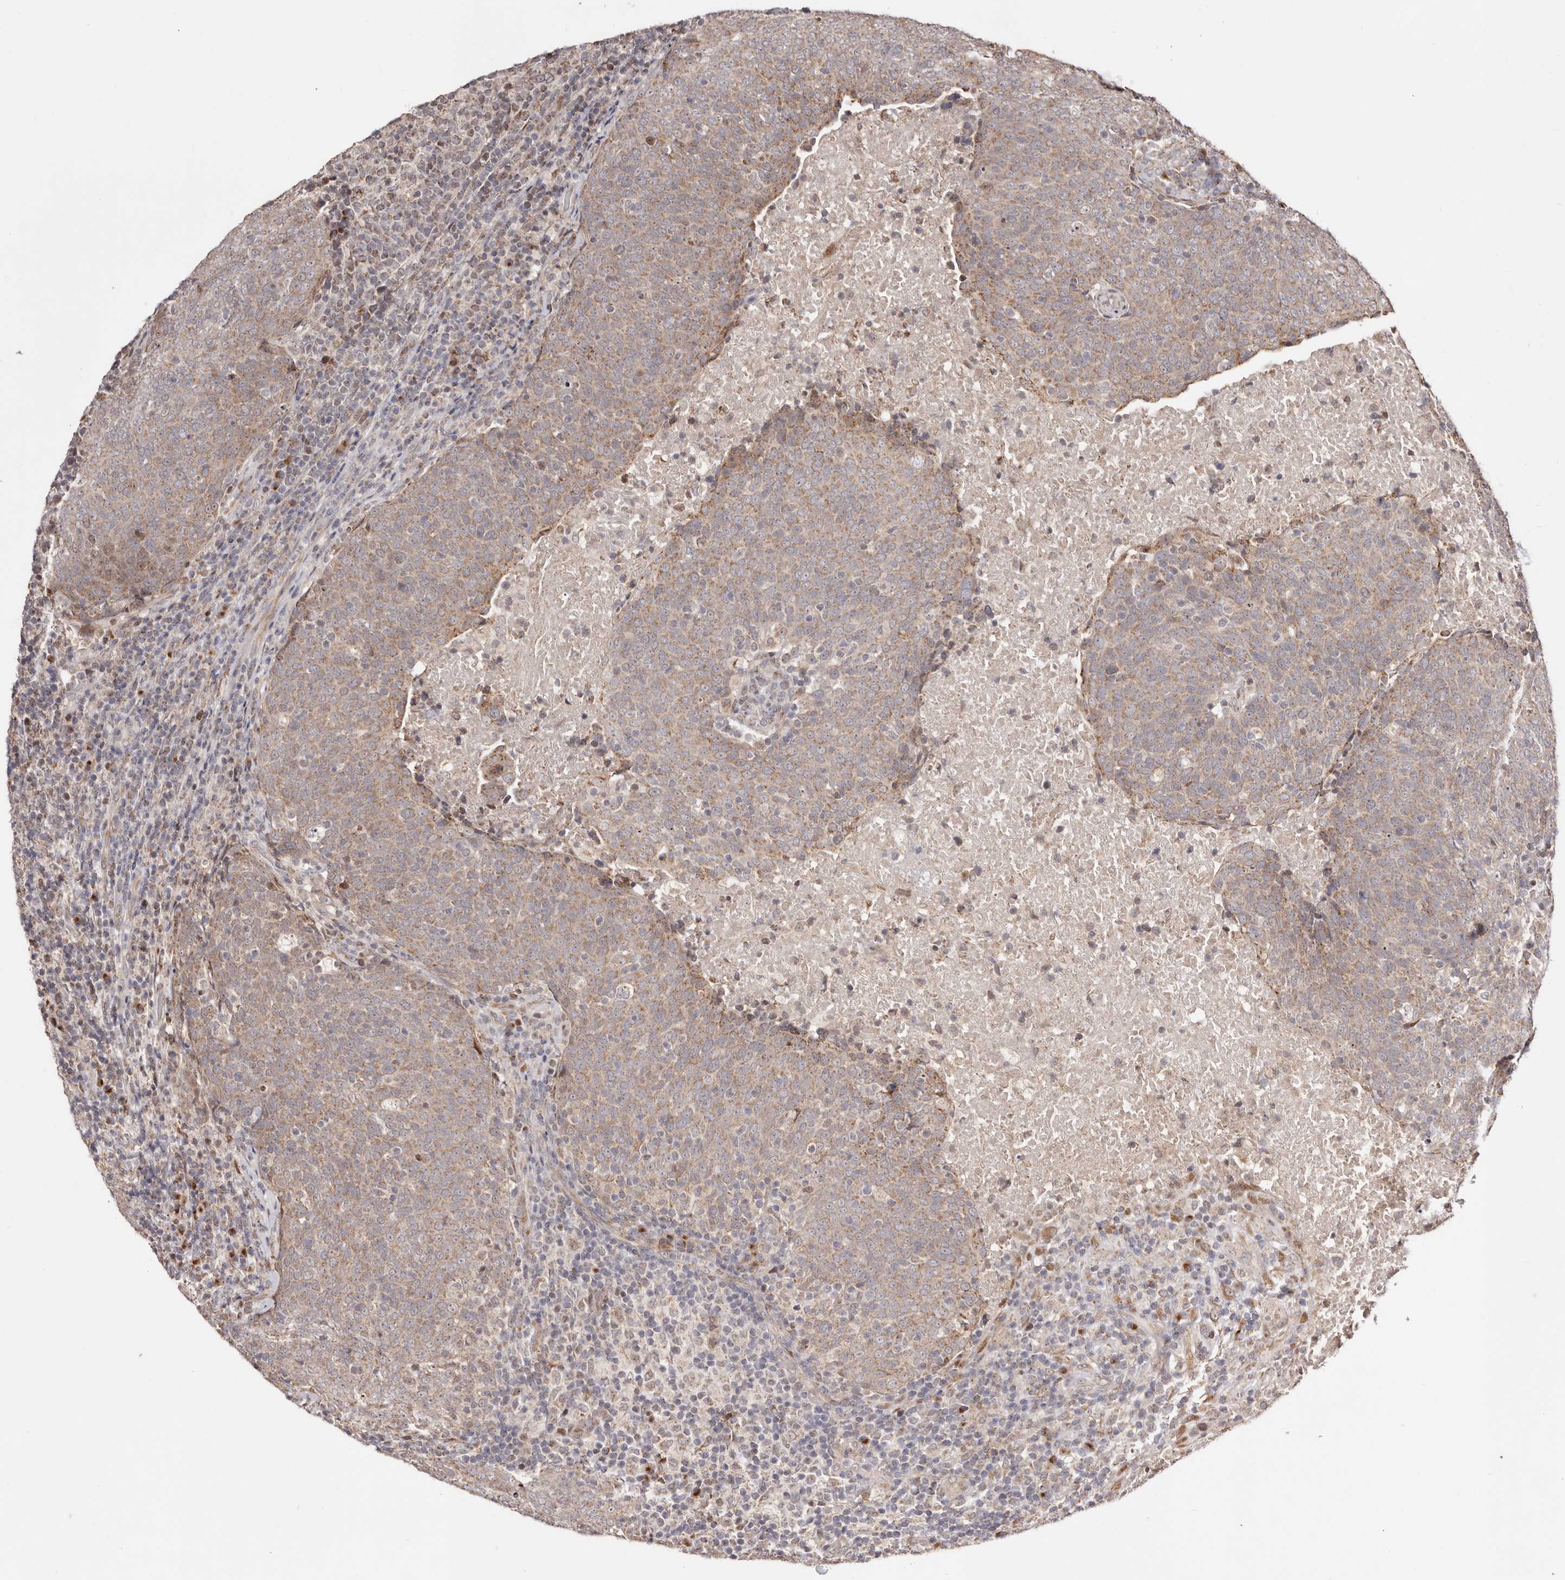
{"staining": {"intensity": "moderate", "quantity": ">75%", "location": "cytoplasmic/membranous"}, "tissue": "head and neck cancer", "cell_type": "Tumor cells", "image_type": "cancer", "snomed": [{"axis": "morphology", "description": "Squamous cell carcinoma, NOS"}, {"axis": "morphology", "description": "Squamous cell carcinoma, metastatic, NOS"}, {"axis": "topography", "description": "Lymph node"}, {"axis": "topography", "description": "Head-Neck"}], "caption": "Head and neck squamous cell carcinoma was stained to show a protein in brown. There is medium levels of moderate cytoplasmic/membranous expression in approximately >75% of tumor cells.", "gene": "EGR3", "patient": {"sex": "male", "age": 62}}